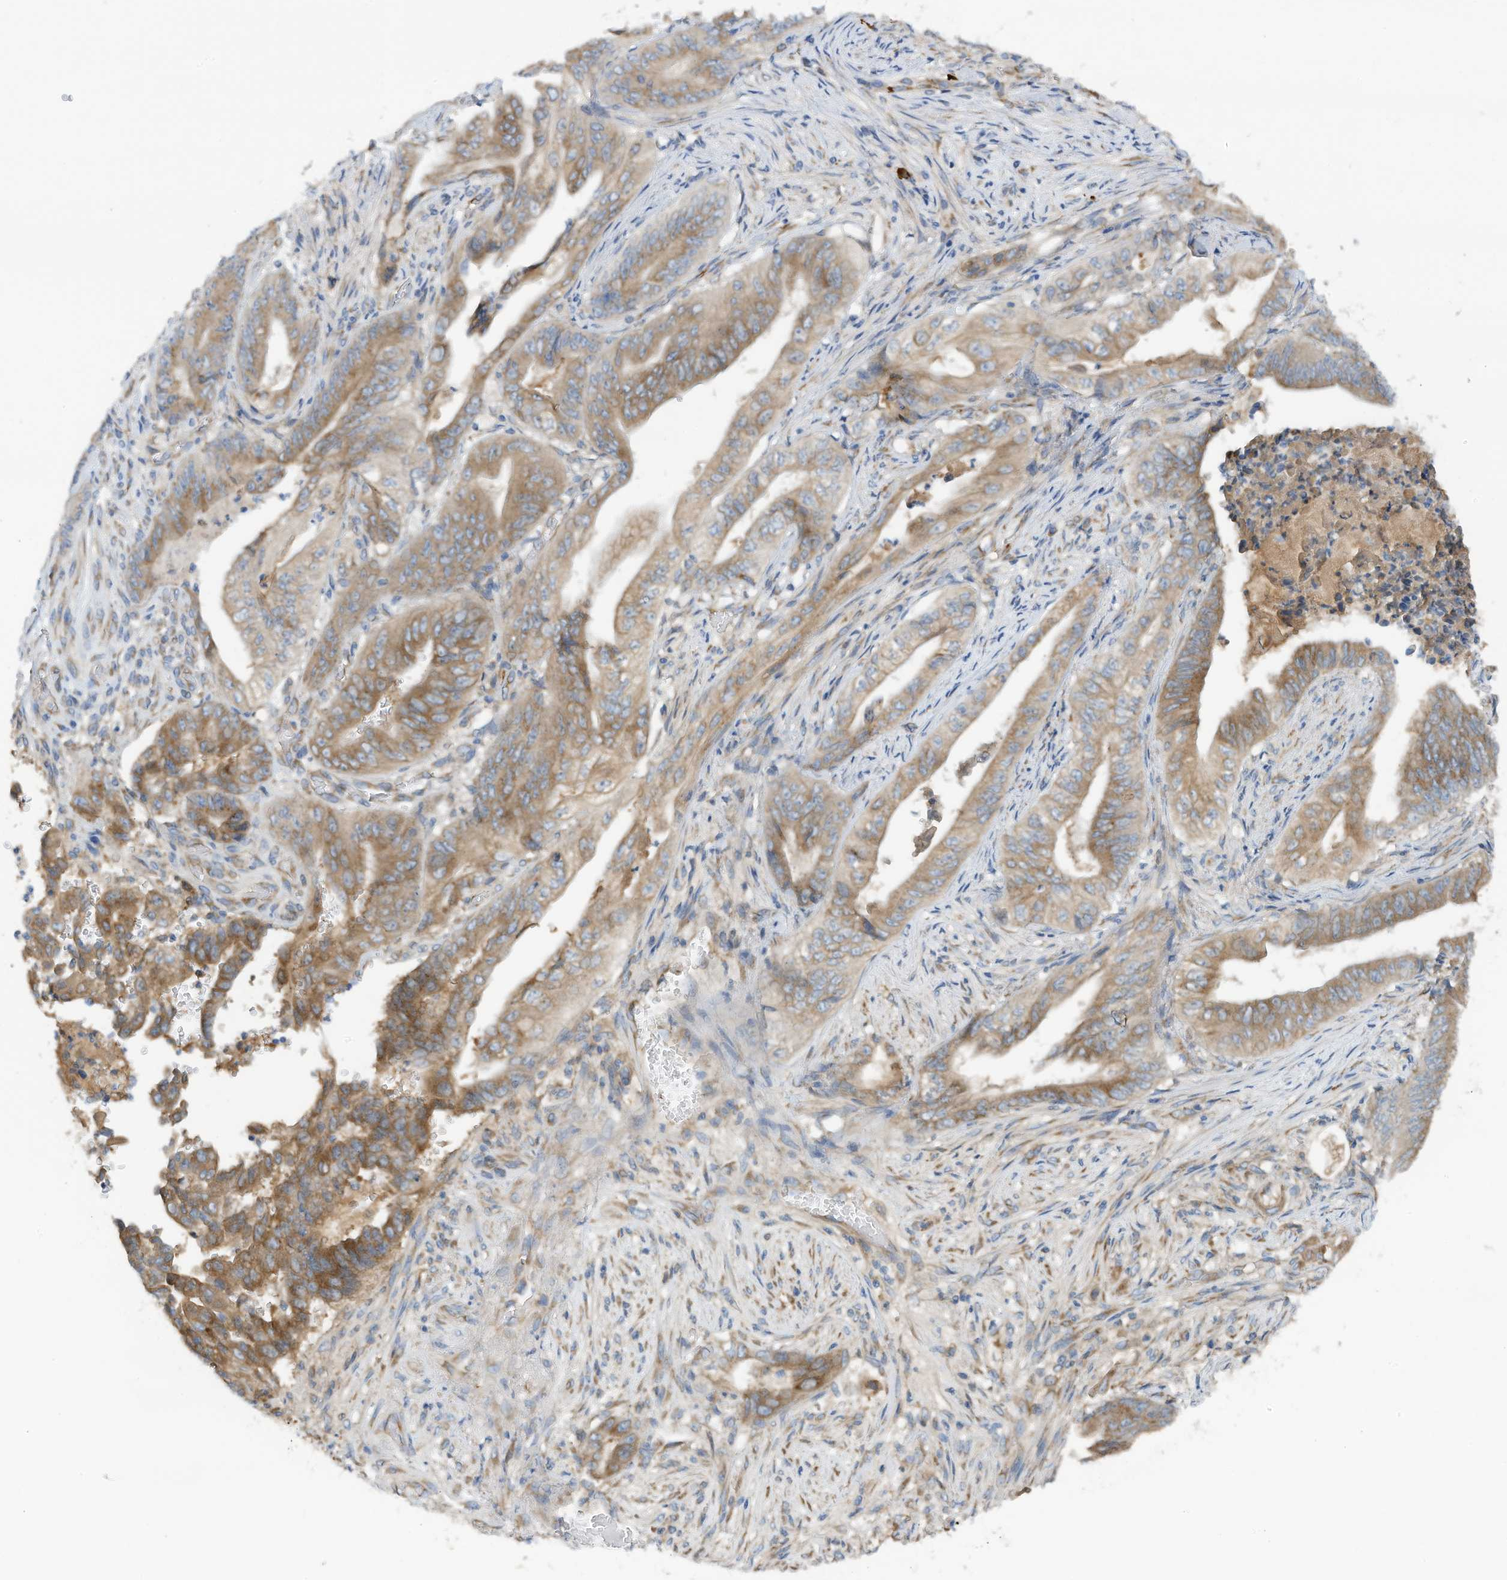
{"staining": {"intensity": "moderate", "quantity": ">75%", "location": "cytoplasmic/membranous"}, "tissue": "stomach cancer", "cell_type": "Tumor cells", "image_type": "cancer", "snomed": [{"axis": "morphology", "description": "Adenocarcinoma, NOS"}, {"axis": "topography", "description": "Stomach"}], "caption": "An image of stomach cancer (adenocarcinoma) stained for a protein displays moderate cytoplasmic/membranous brown staining in tumor cells. (Stains: DAB (3,3'-diaminobenzidine) in brown, nuclei in blue, Microscopy: brightfield microscopy at high magnification).", "gene": "SLC5A11", "patient": {"sex": "female", "age": 73}}